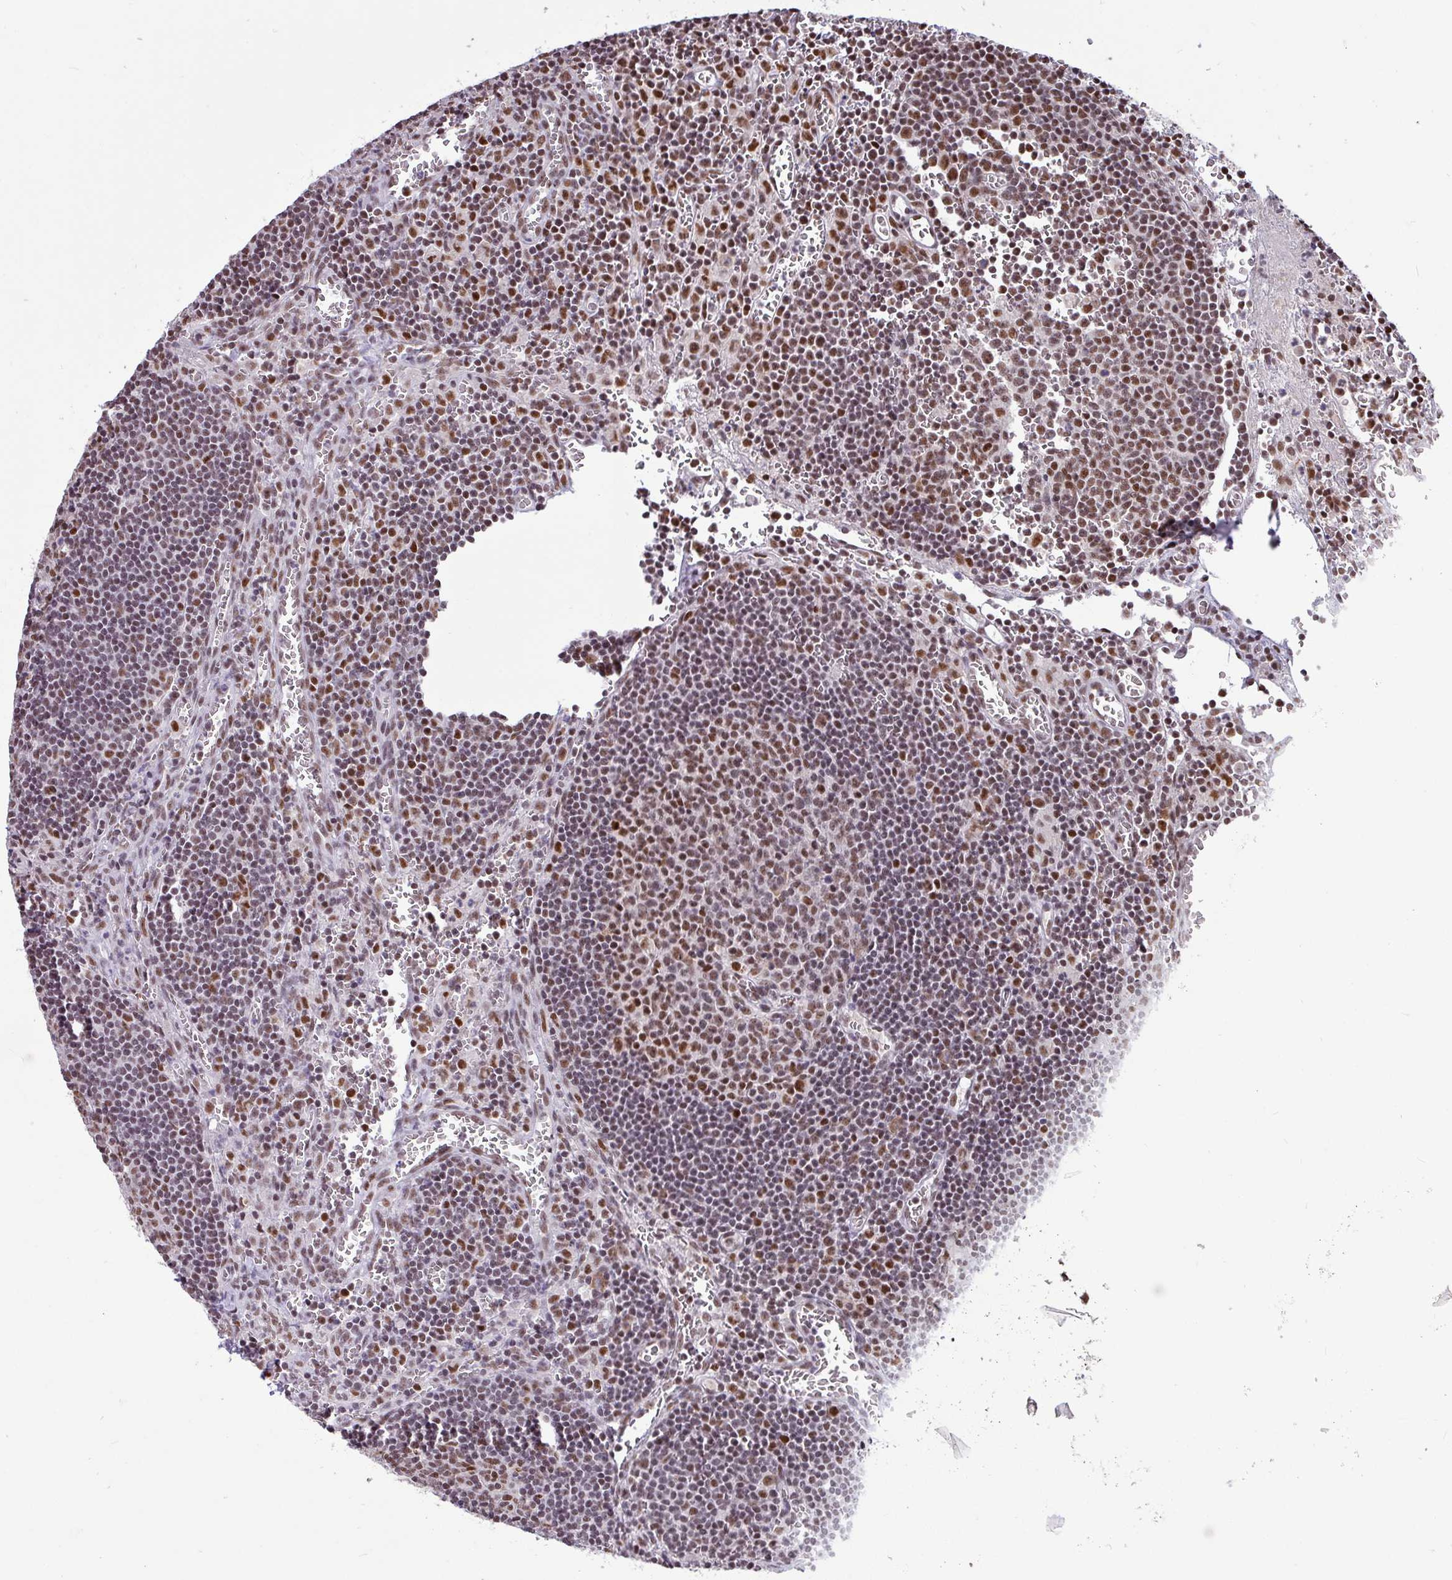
{"staining": {"intensity": "moderate", "quantity": ">75%", "location": "nuclear"}, "tissue": "lymph node", "cell_type": "Germinal center cells", "image_type": "normal", "snomed": [{"axis": "morphology", "description": "Normal tissue, NOS"}, {"axis": "topography", "description": "Lymph node"}], "caption": "Unremarkable lymph node demonstrates moderate nuclear staining in about >75% of germinal center cells, visualized by immunohistochemistry. The protein is shown in brown color, while the nuclei are stained blue.", "gene": "TDG", "patient": {"sex": "male", "age": 50}}